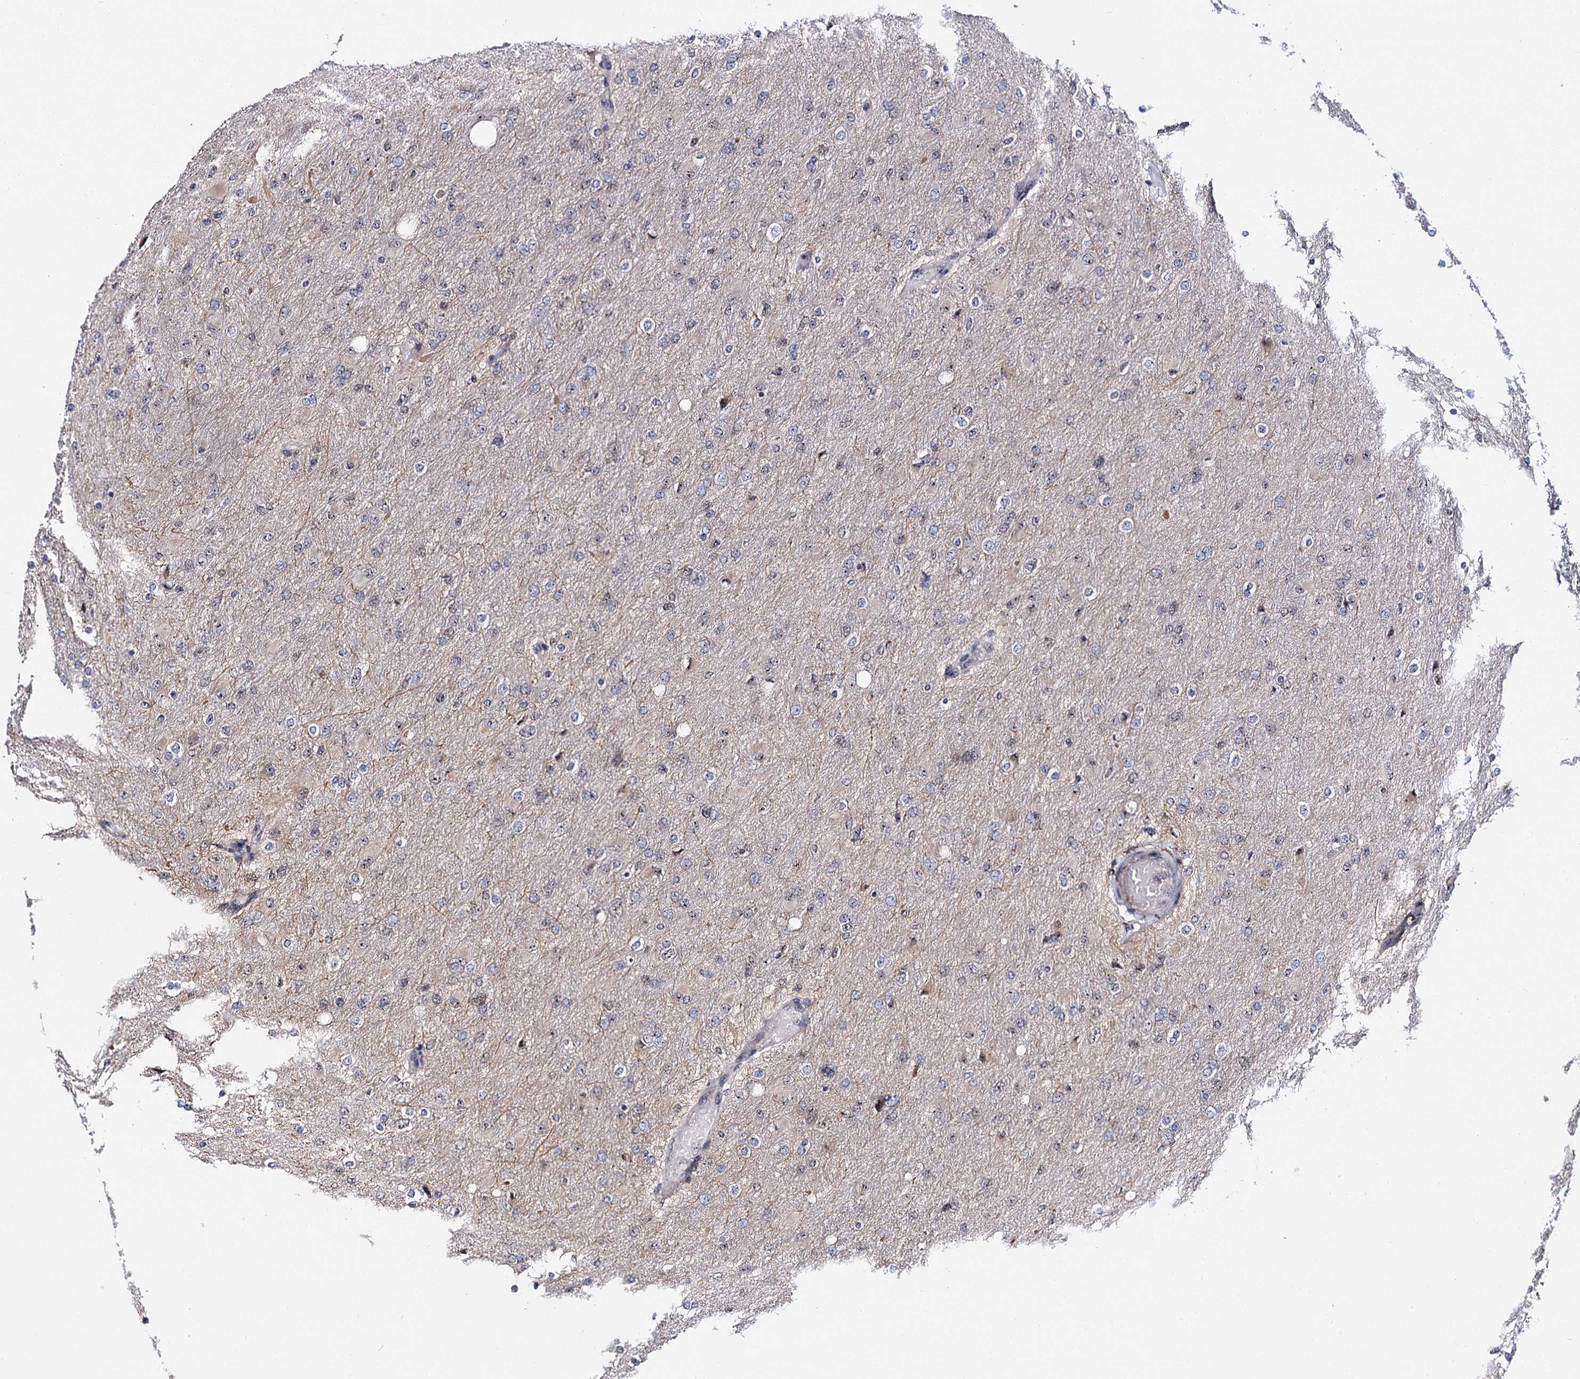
{"staining": {"intensity": "negative", "quantity": "none", "location": "none"}, "tissue": "glioma", "cell_type": "Tumor cells", "image_type": "cancer", "snomed": [{"axis": "morphology", "description": "Glioma, malignant, High grade"}, {"axis": "topography", "description": "Cerebral cortex"}], "caption": "Tumor cells show no significant protein staining in glioma. (DAB immunohistochemistry, high magnification).", "gene": "SUPT20H", "patient": {"sex": "female", "age": 36}}